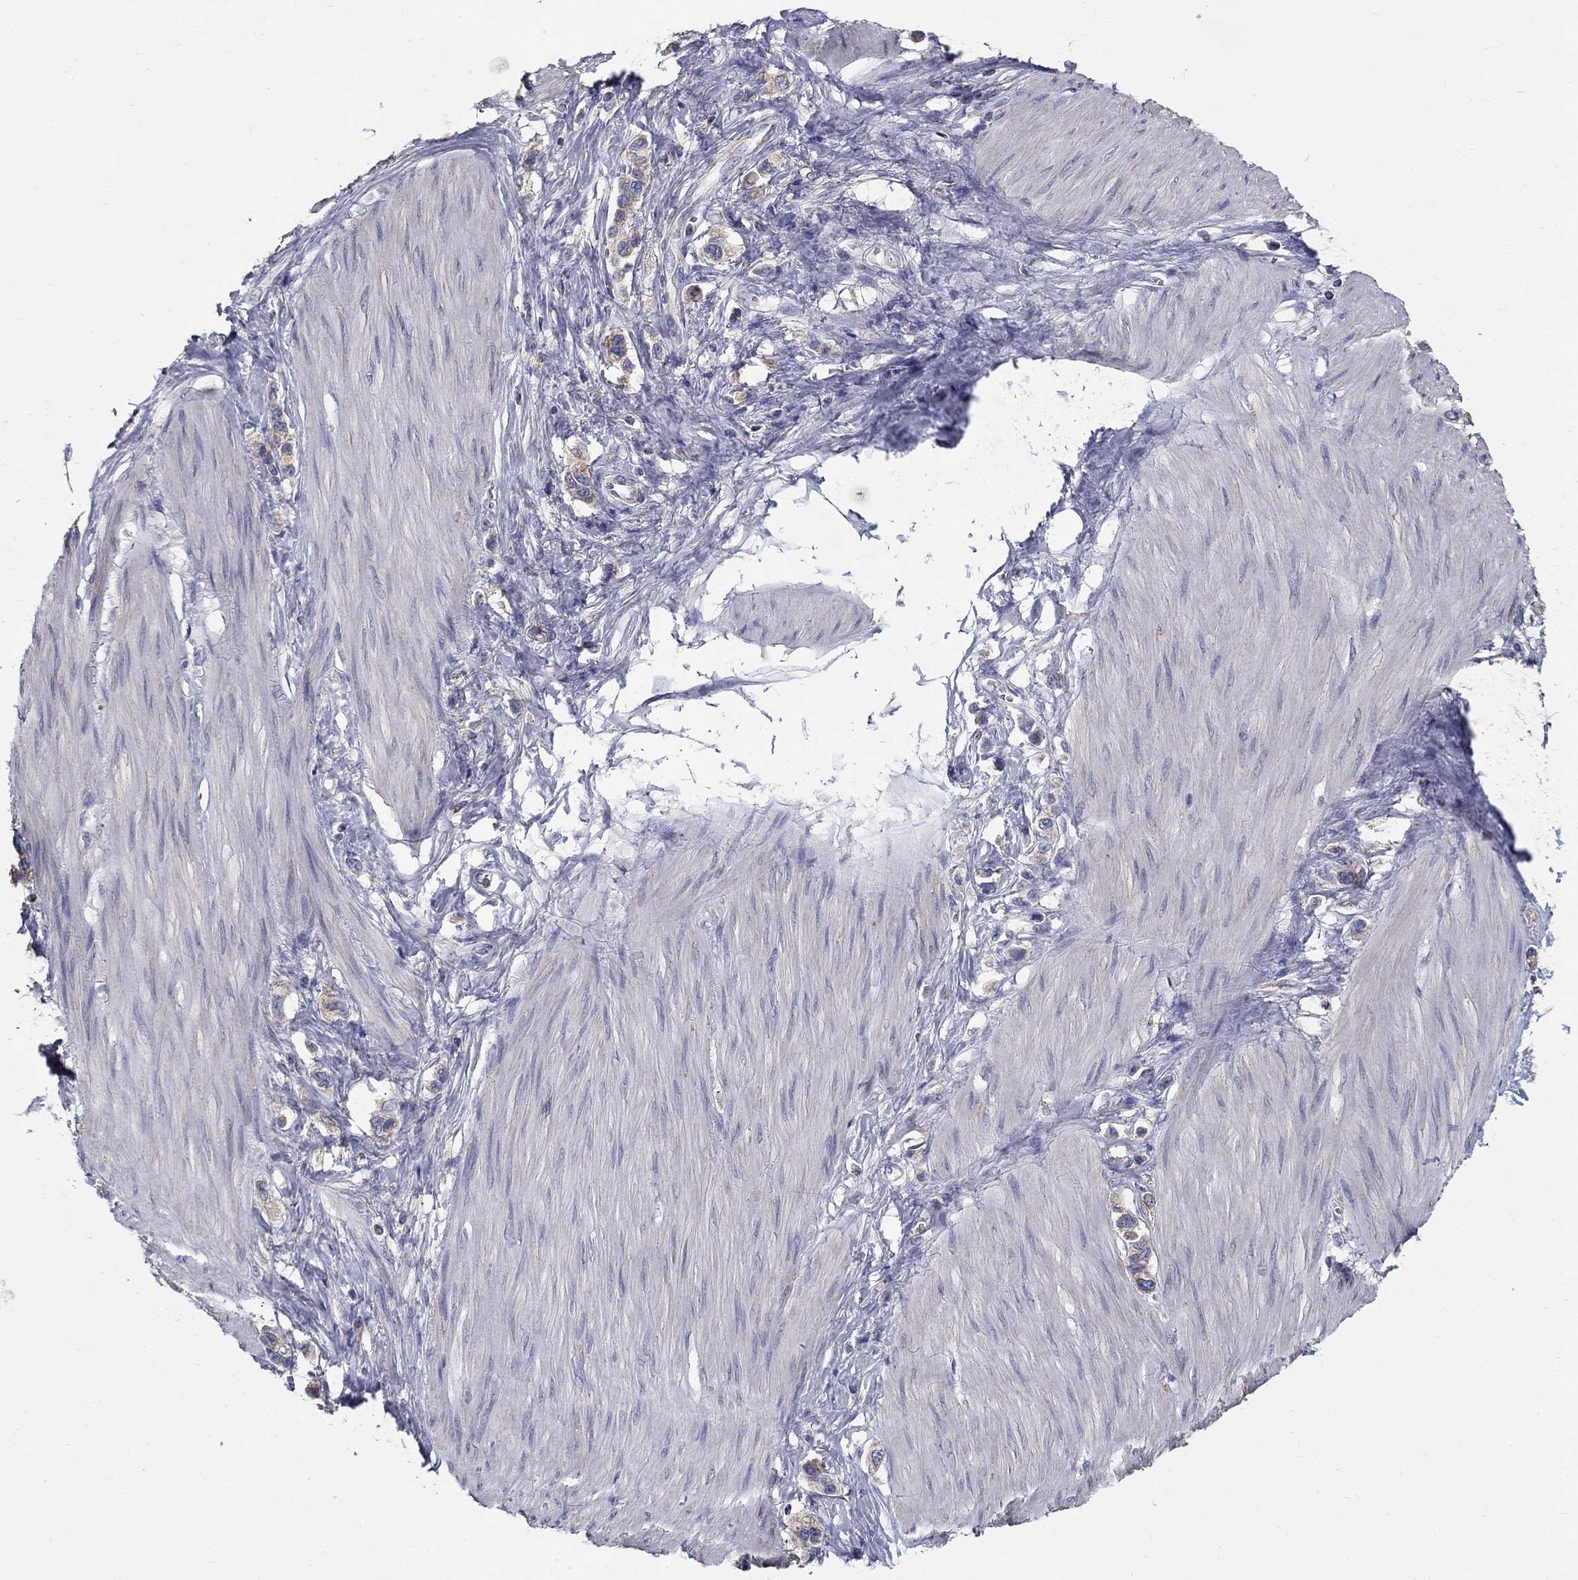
{"staining": {"intensity": "weak", "quantity": "<25%", "location": "cytoplasmic/membranous"}, "tissue": "stomach cancer", "cell_type": "Tumor cells", "image_type": "cancer", "snomed": [{"axis": "morphology", "description": "Normal tissue, NOS"}, {"axis": "morphology", "description": "Adenocarcinoma, NOS"}, {"axis": "morphology", "description": "Adenocarcinoma, High grade"}, {"axis": "topography", "description": "Stomach, upper"}, {"axis": "topography", "description": "Stomach"}], "caption": "Immunohistochemistry (IHC) photomicrograph of neoplastic tissue: adenocarcinoma (stomach) stained with DAB demonstrates no significant protein positivity in tumor cells.", "gene": "NME5", "patient": {"sex": "female", "age": 65}}